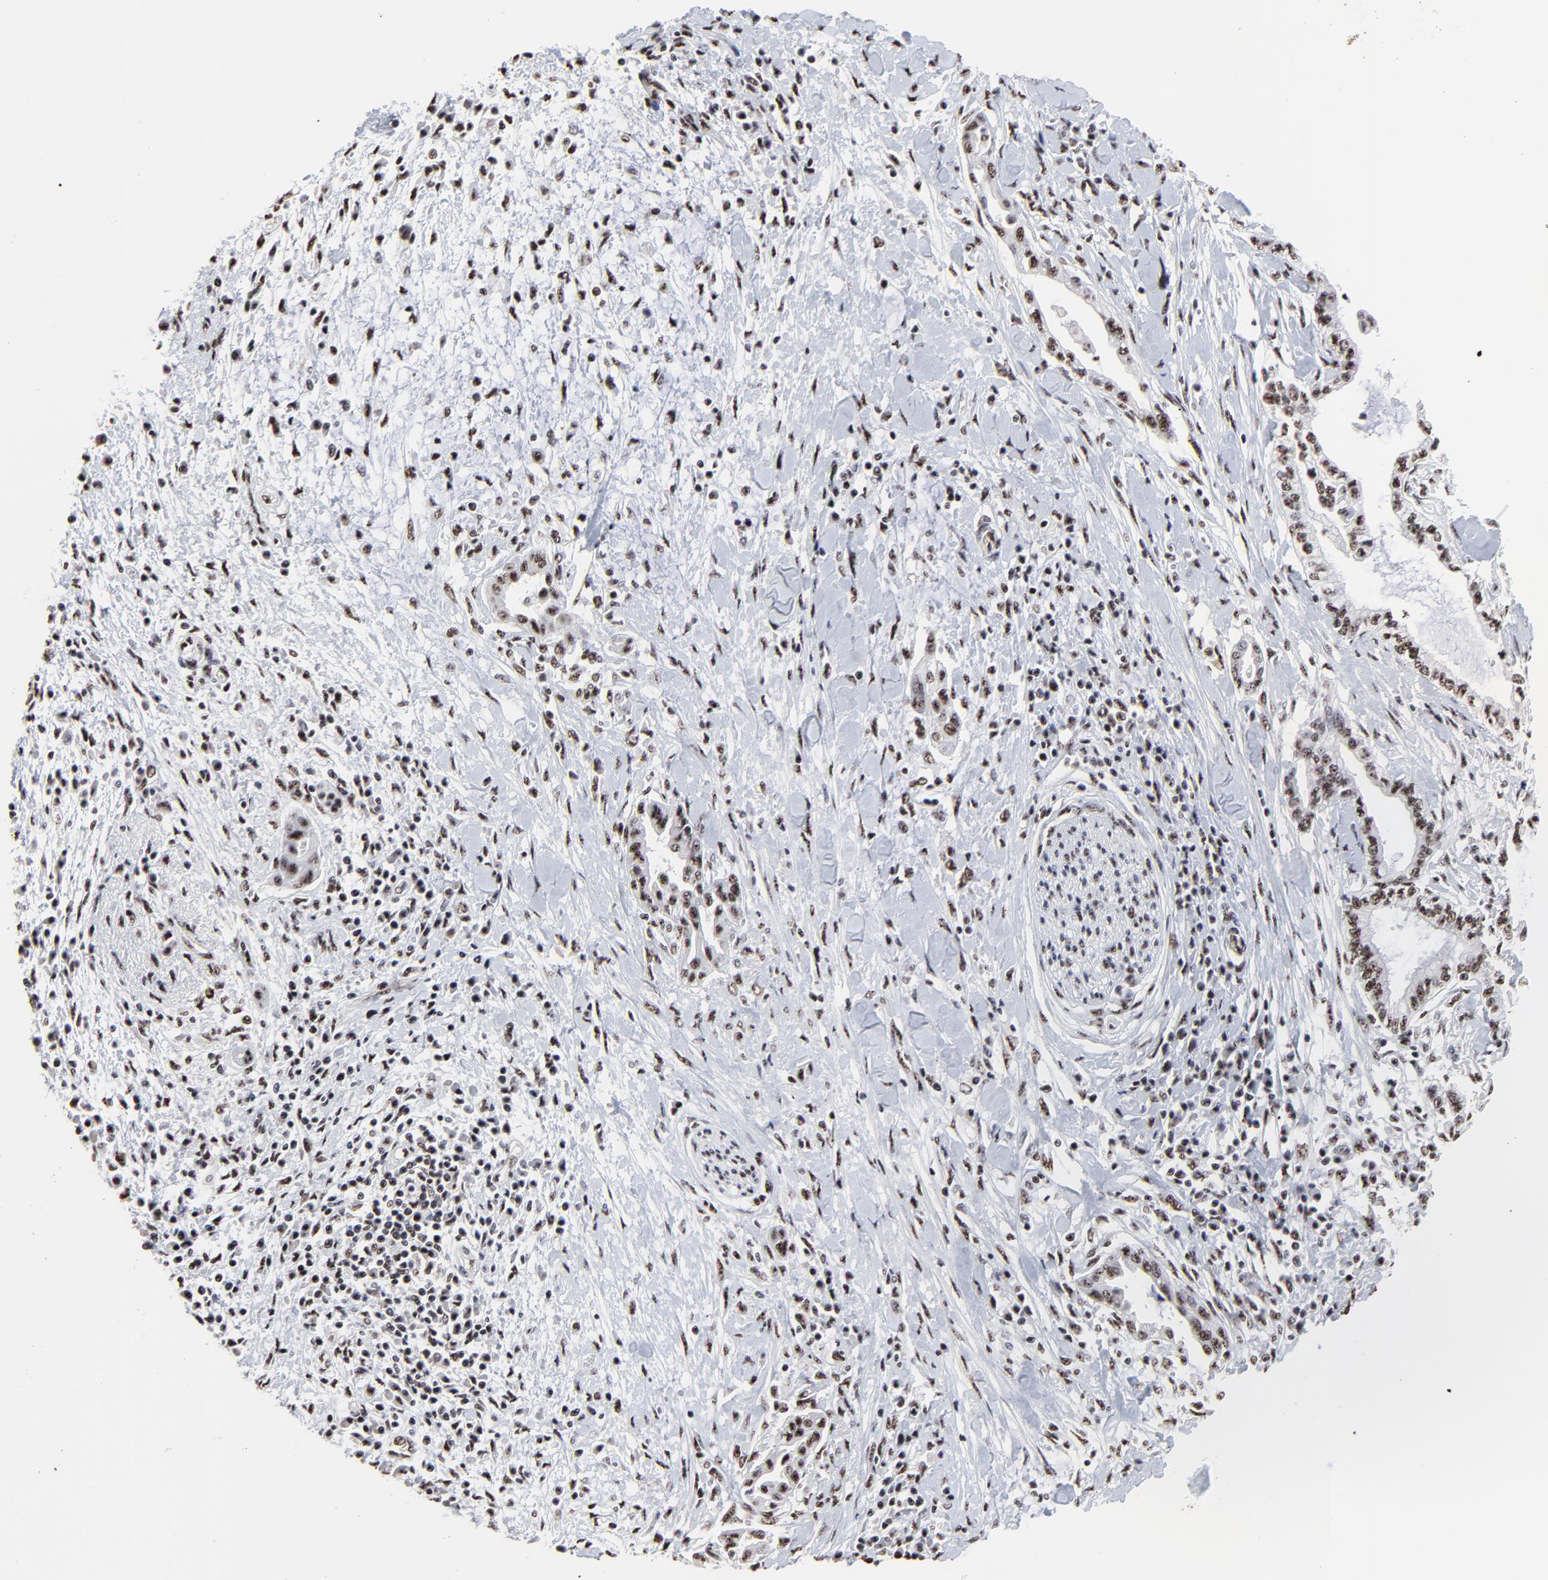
{"staining": {"intensity": "weak", "quantity": ">75%", "location": "nuclear"}, "tissue": "pancreatic cancer", "cell_type": "Tumor cells", "image_type": "cancer", "snomed": [{"axis": "morphology", "description": "Adenocarcinoma, NOS"}, {"axis": "topography", "description": "Pancreas"}], "caption": "Protein expression analysis of human pancreatic cancer reveals weak nuclear positivity in about >75% of tumor cells.", "gene": "MBD4", "patient": {"sex": "female", "age": 64}}